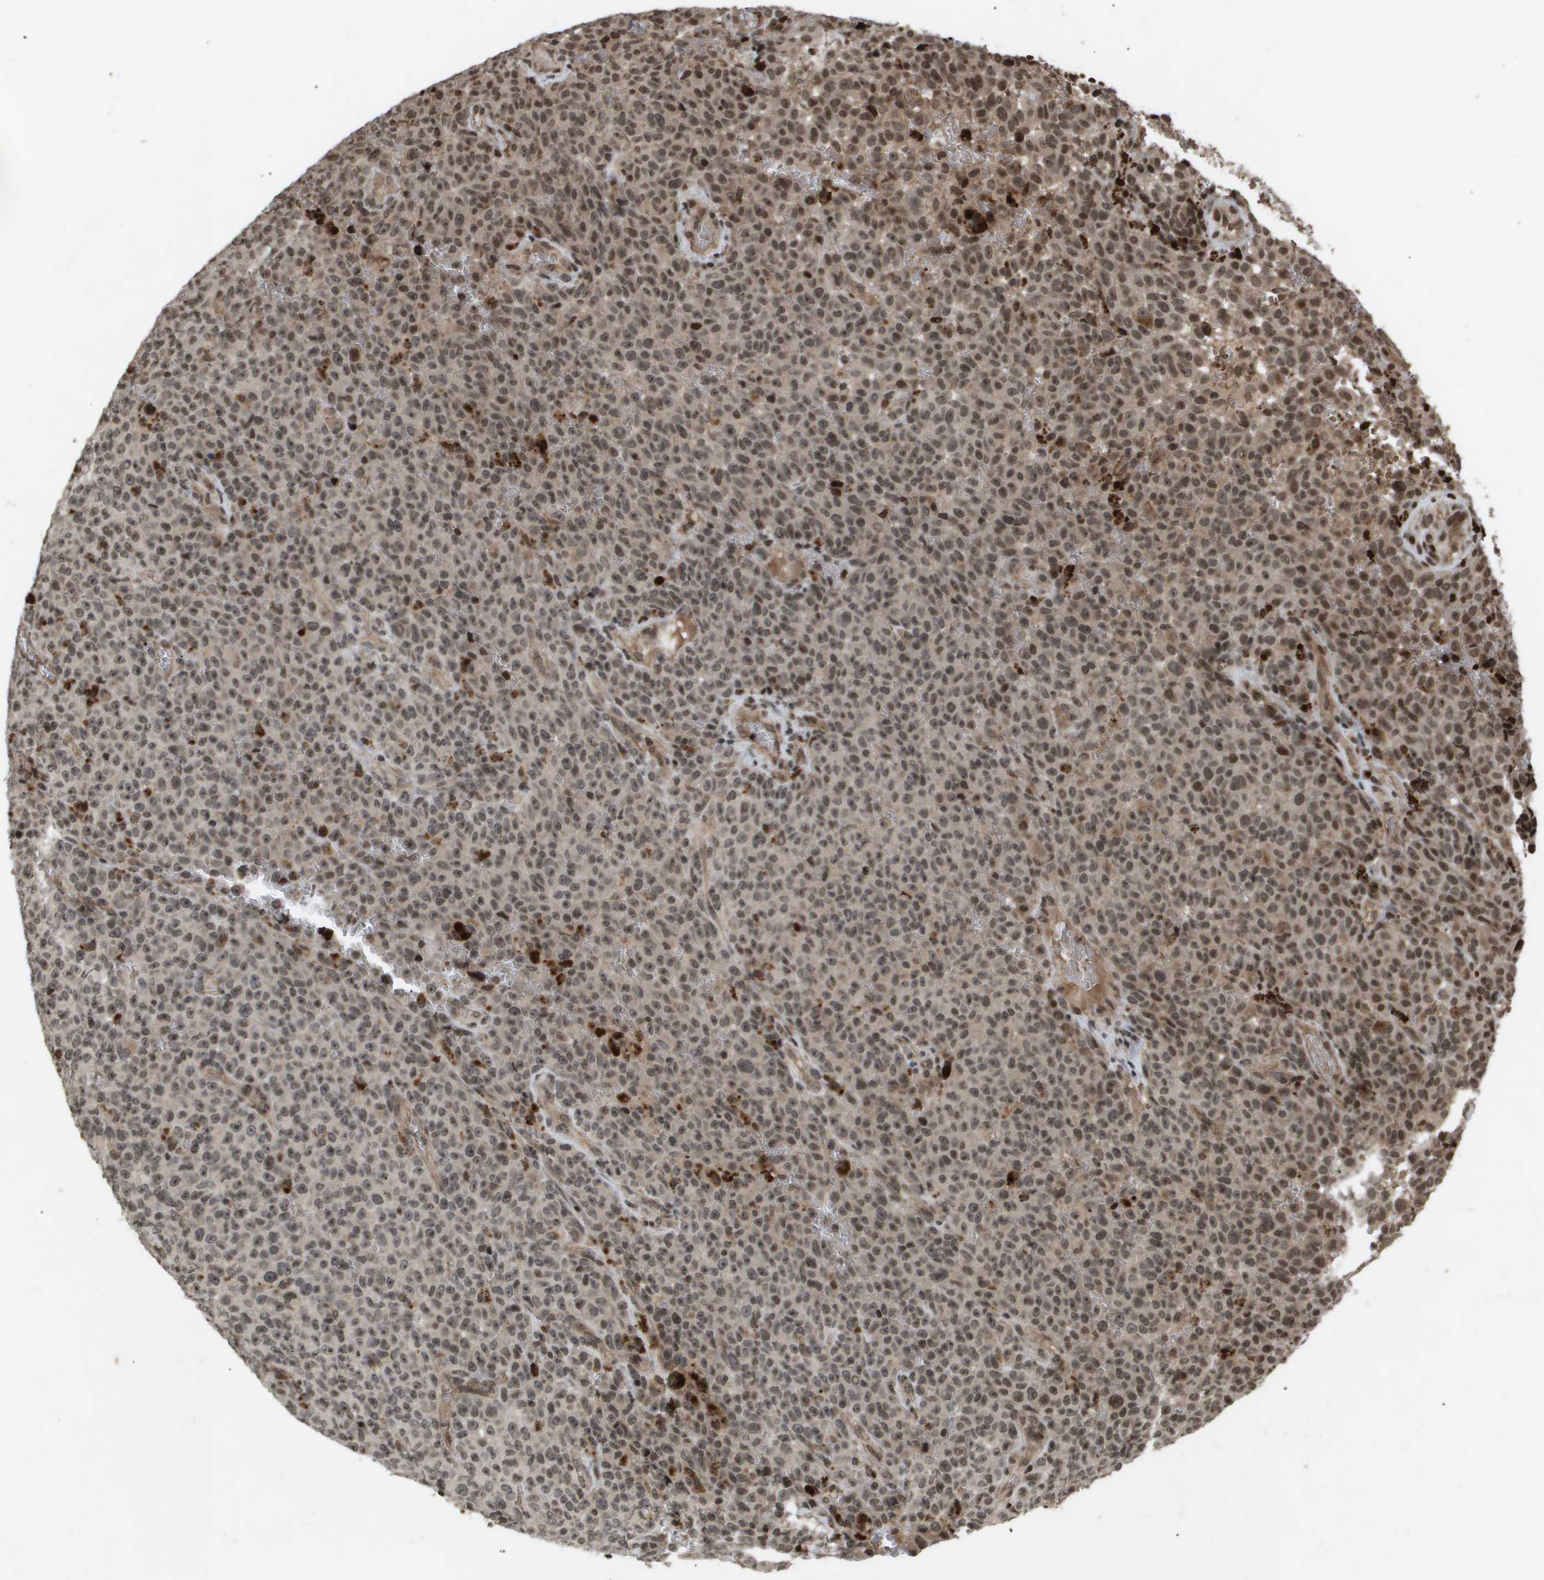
{"staining": {"intensity": "weak", "quantity": "25%-75%", "location": "cytoplasmic/membranous,nuclear"}, "tissue": "melanoma", "cell_type": "Tumor cells", "image_type": "cancer", "snomed": [{"axis": "morphology", "description": "Malignant melanoma, NOS"}, {"axis": "topography", "description": "Skin"}], "caption": "Immunohistochemical staining of malignant melanoma displays weak cytoplasmic/membranous and nuclear protein expression in about 25%-75% of tumor cells.", "gene": "HSPA6", "patient": {"sex": "female", "age": 82}}